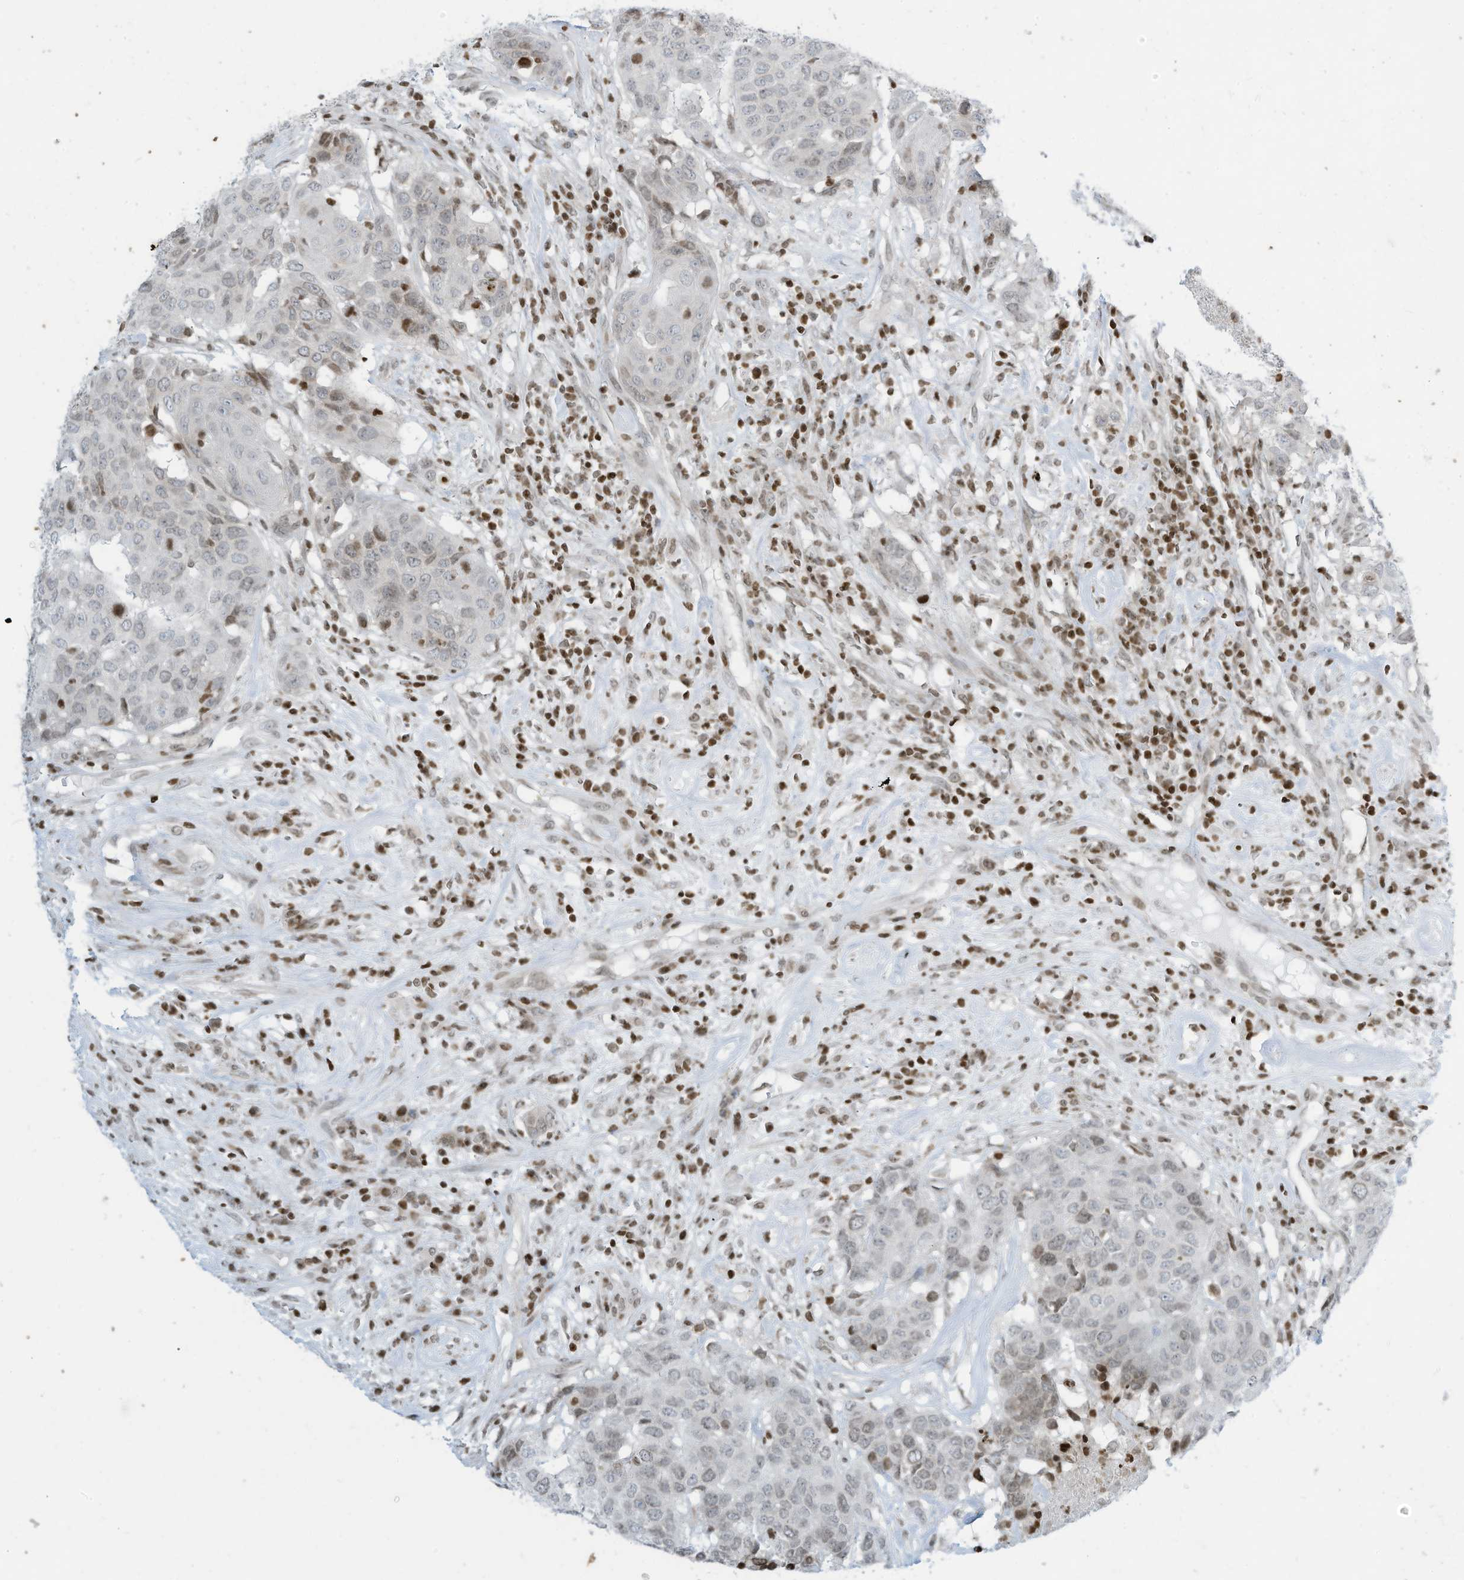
{"staining": {"intensity": "weak", "quantity": "<25%", "location": "nuclear"}, "tissue": "head and neck cancer", "cell_type": "Tumor cells", "image_type": "cancer", "snomed": [{"axis": "morphology", "description": "Squamous cell carcinoma, NOS"}, {"axis": "topography", "description": "Head-Neck"}], "caption": "The image reveals no staining of tumor cells in head and neck squamous cell carcinoma.", "gene": "ADI1", "patient": {"sex": "male", "age": 66}}